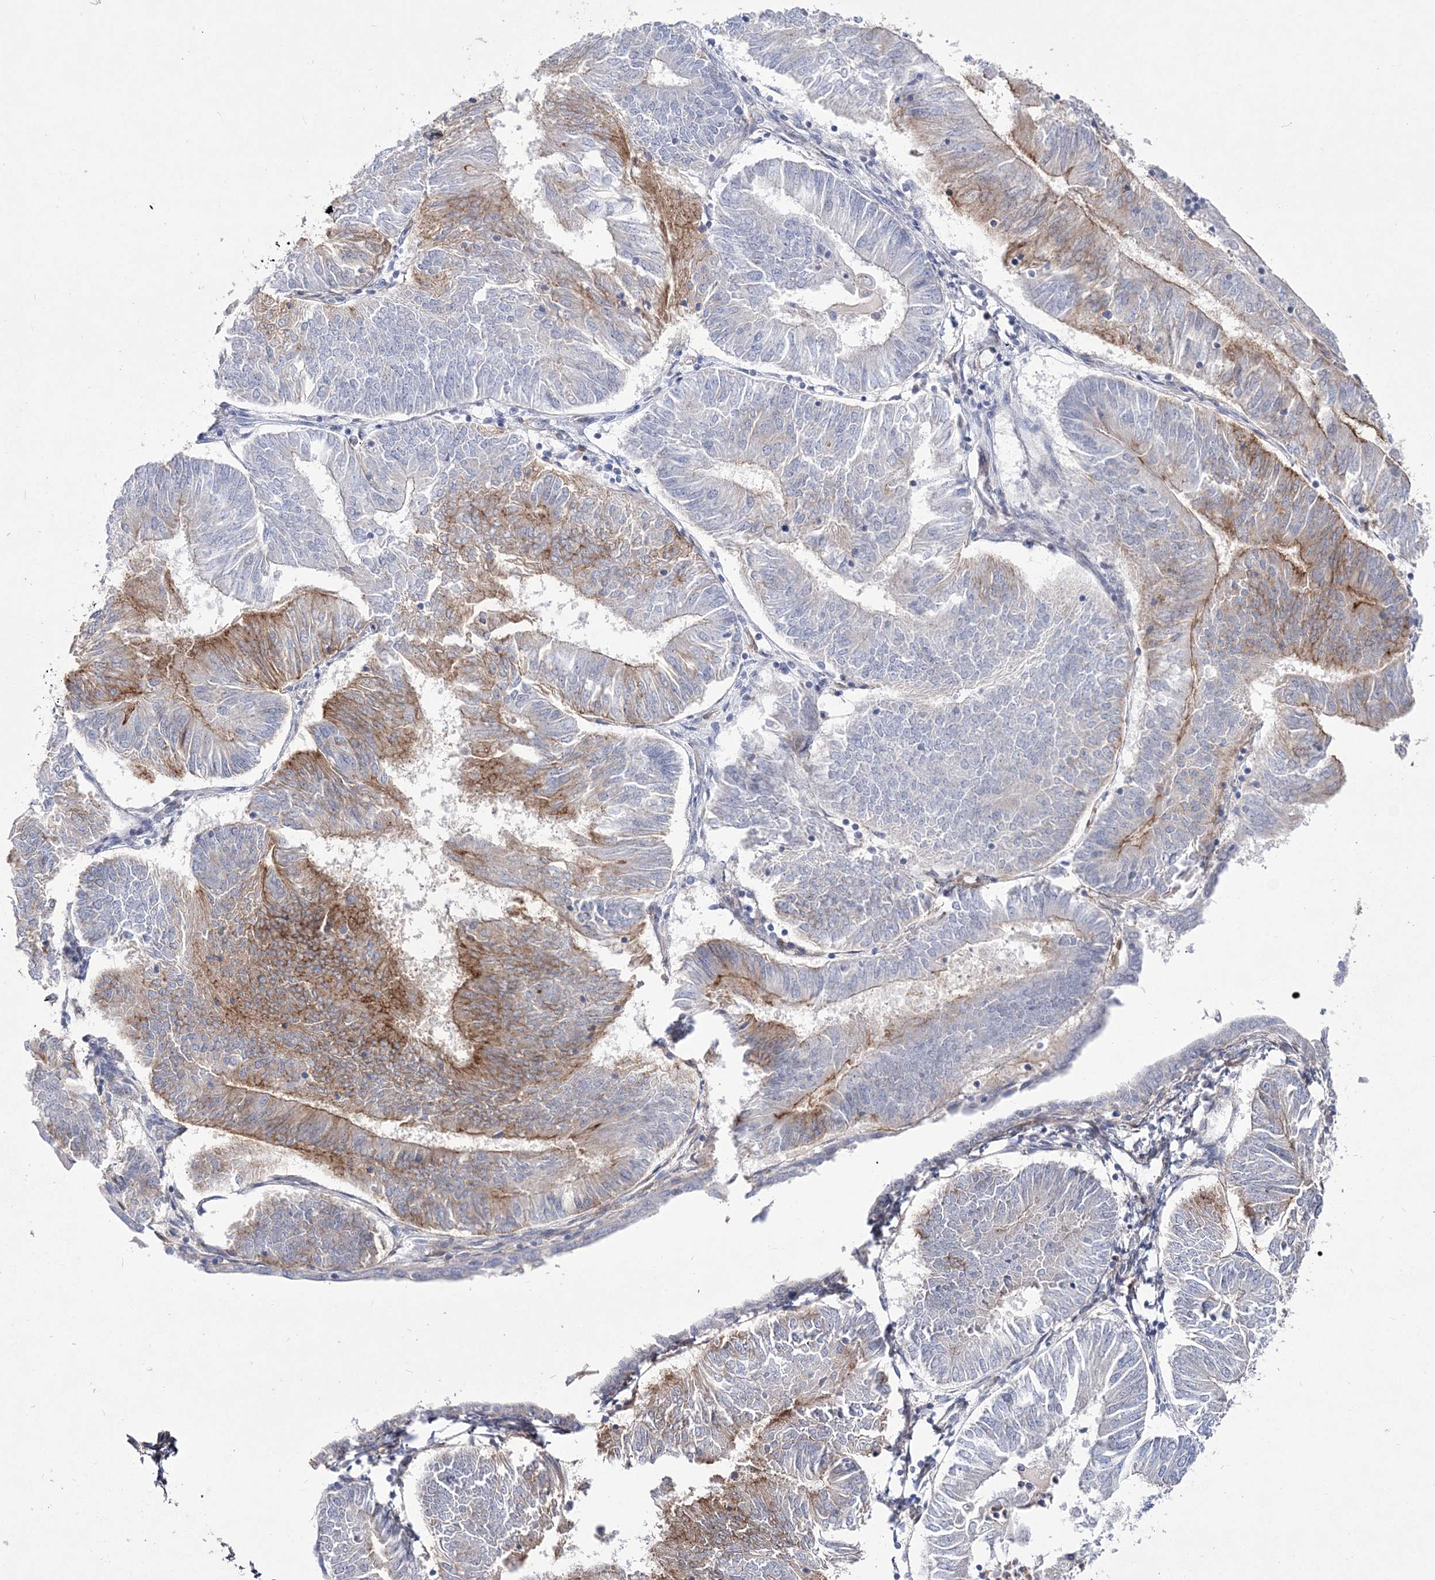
{"staining": {"intensity": "moderate", "quantity": "25%-75%", "location": "cytoplasmic/membranous"}, "tissue": "endometrial cancer", "cell_type": "Tumor cells", "image_type": "cancer", "snomed": [{"axis": "morphology", "description": "Adenocarcinoma, NOS"}, {"axis": "topography", "description": "Endometrium"}], "caption": "The image exhibits a brown stain indicating the presence of a protein in the cytoplasmic/membranous of tumor cells in endometrial cancer (adenocarcinoma).", "gene": "ANO1", "patient": {"sex": "female", "age": 58}}